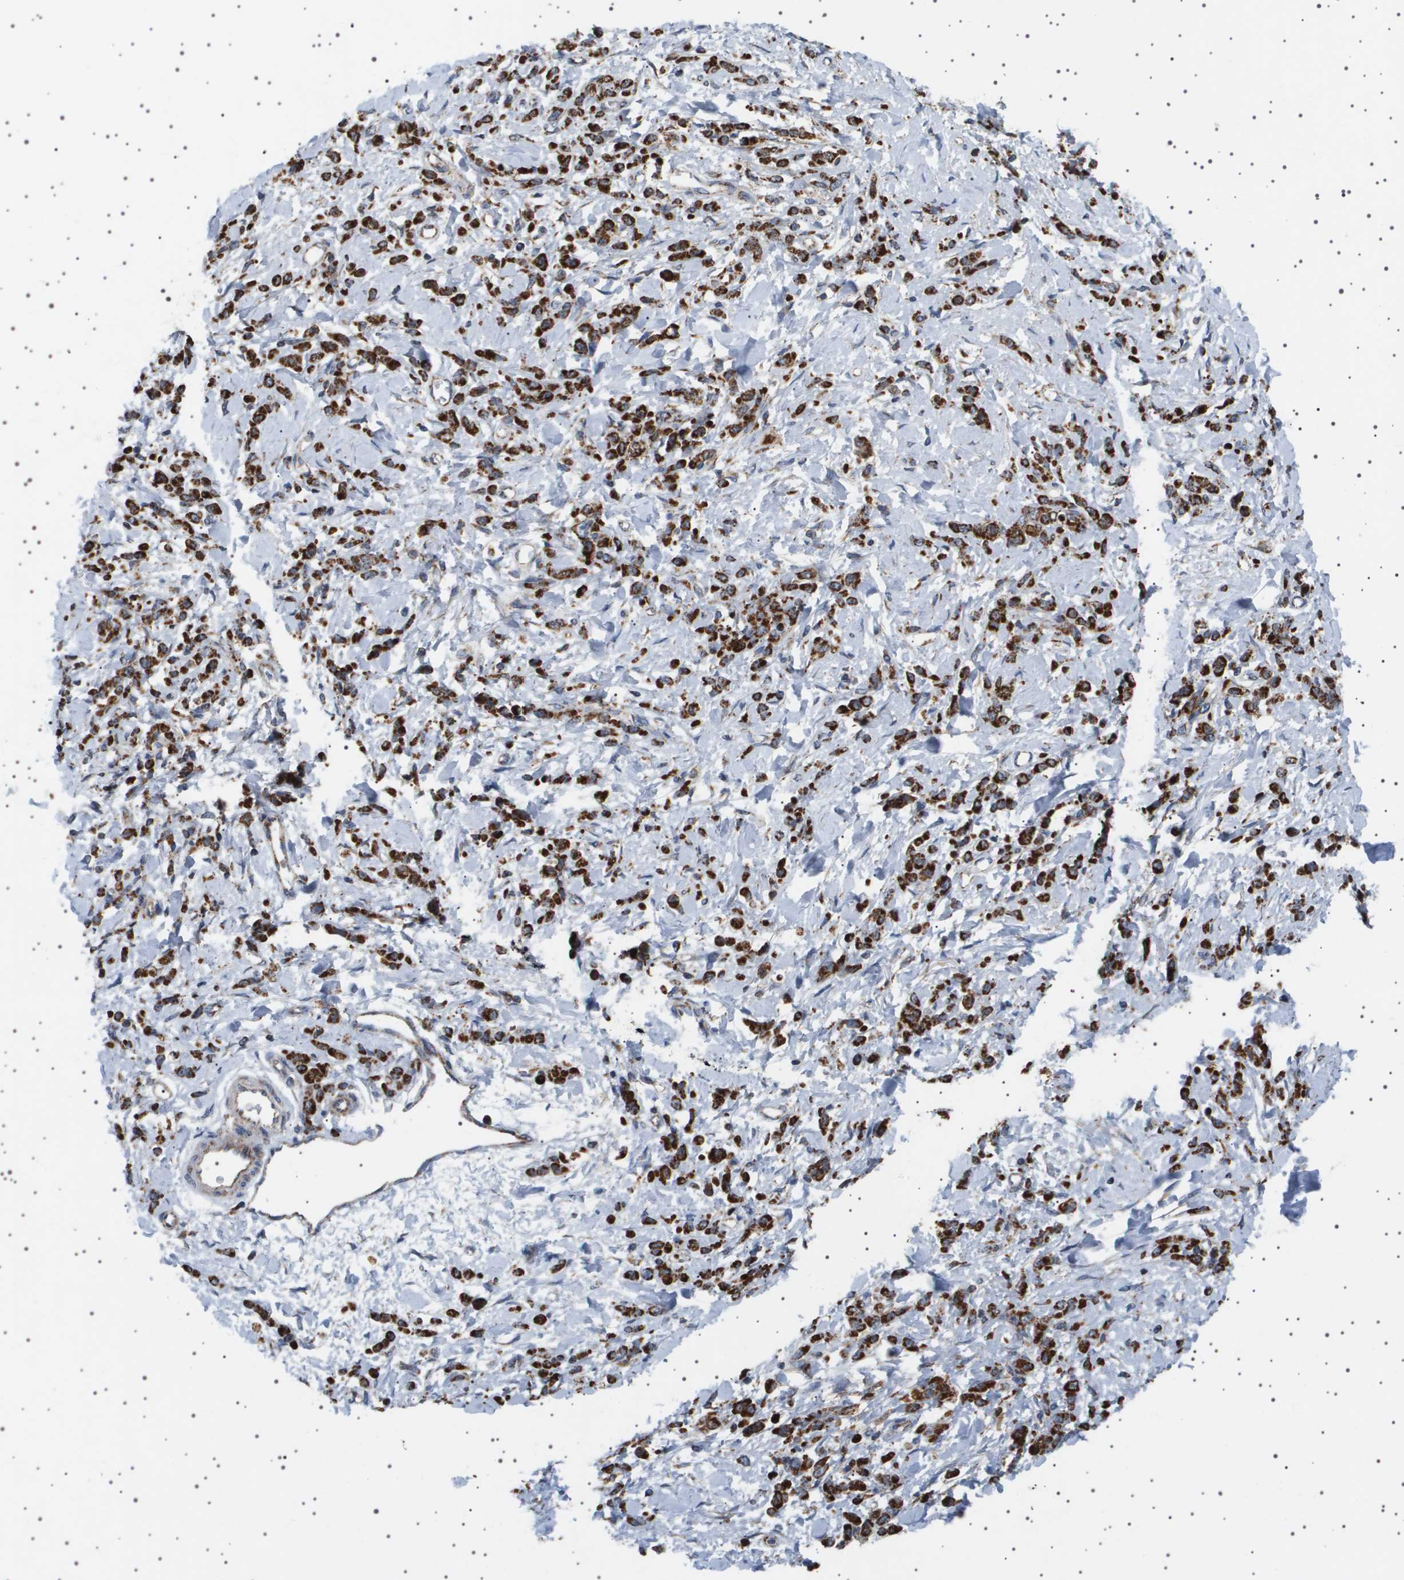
{"staining": {"intensity": "strong", "quantity": ">75%", "location": "cytoplasmic/membranous"}, "tissue": "stomach cancer", "cell_type": "Tumor cells", "image_type": "cancer", "snomed": [{"axis": "morphology", "description": "Normal tissue, NOS"}, {"axis": "morphology", "description": "Adenocarcinoma, NOS"}, {"axis": "topography", "description": "Stomach"}], "caption": "Immunohistochemical staining of adenocarcinoma (stomach) demonstrates strong cytoplasmic/membranous protein staining in about >75% of tumor cells.", "gene": "UBXN8", "patient": {"sex": "male", "age": 82}}